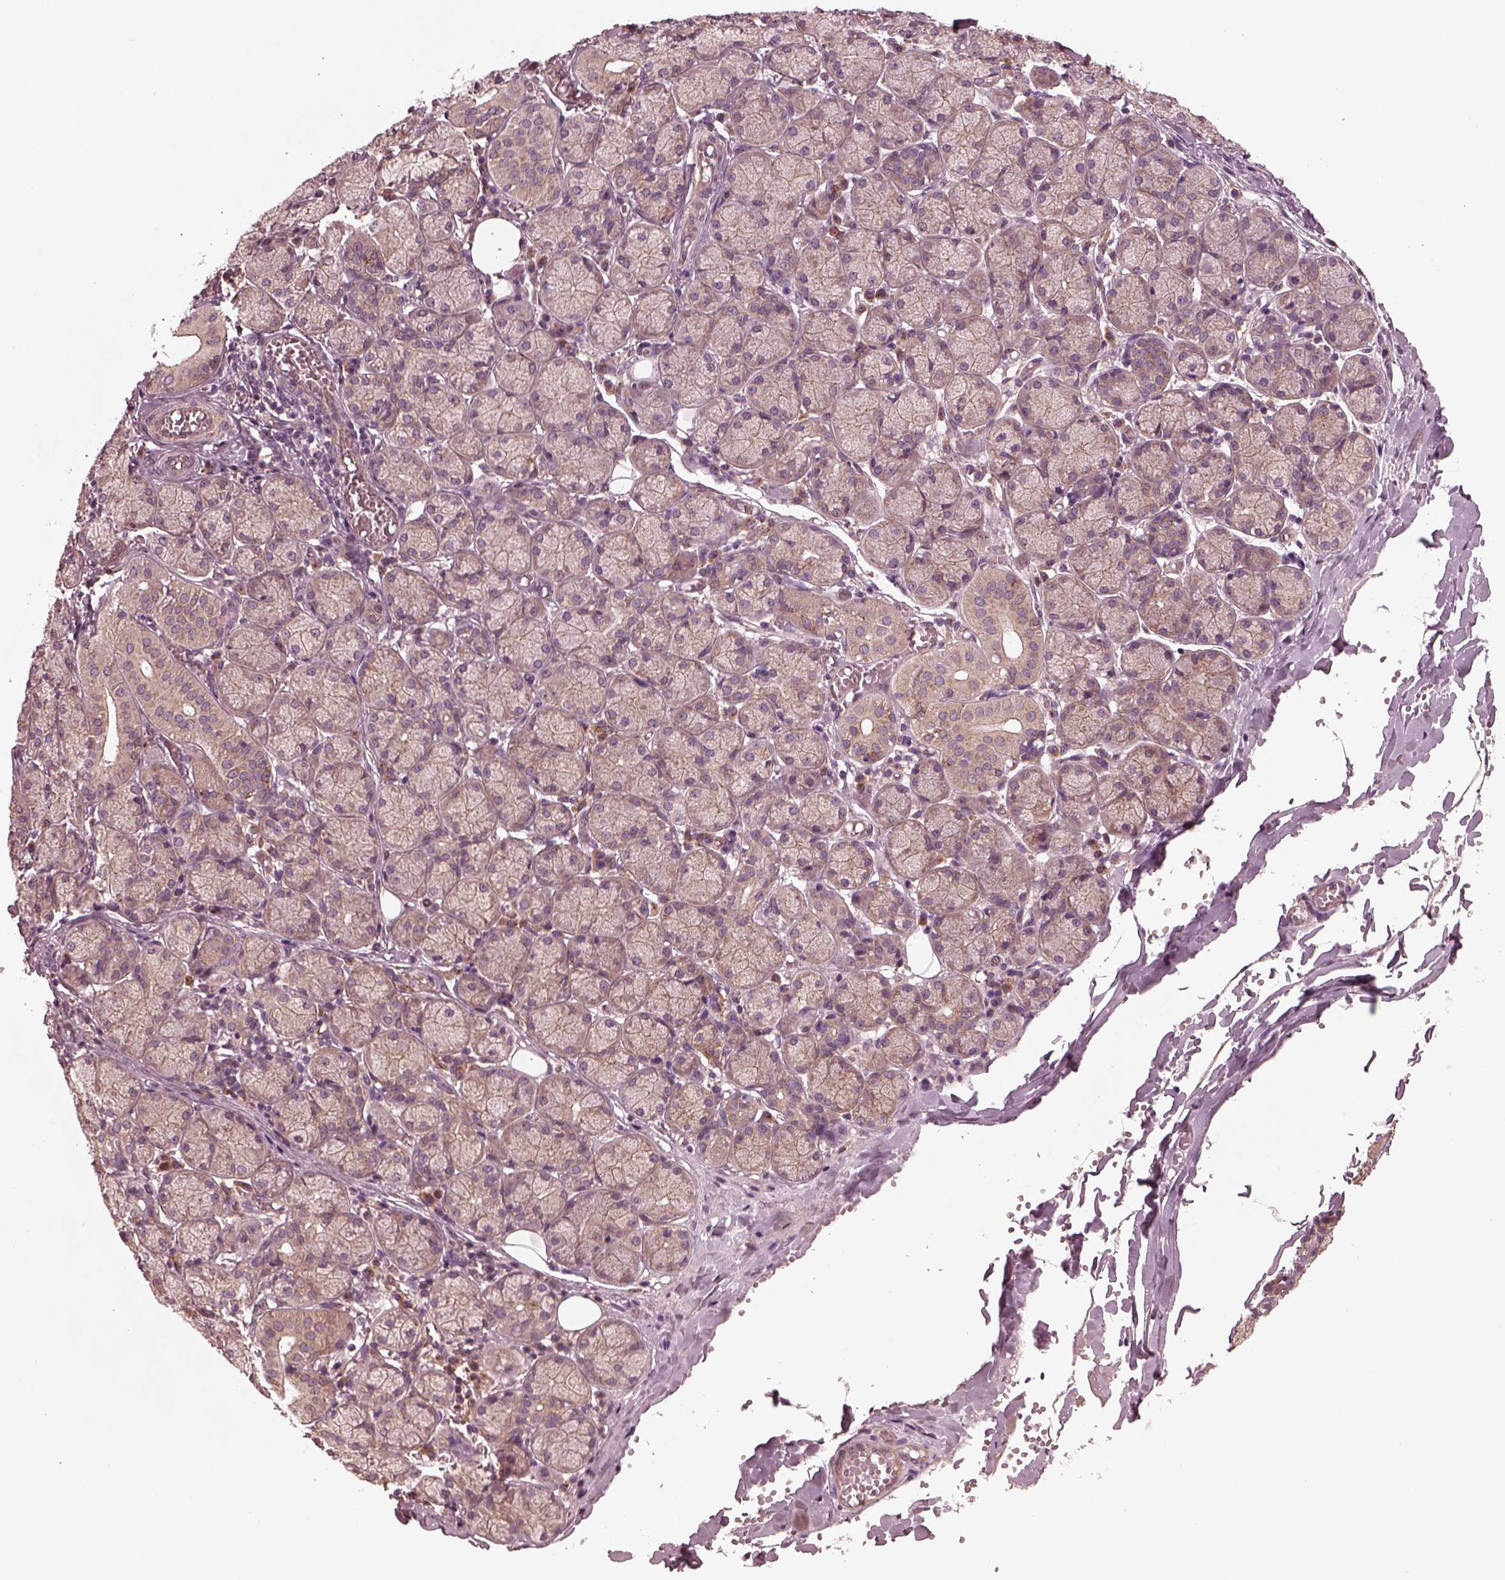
{"staining": {"intensity": "weak", "quantity": ">75%", "location": "cytoplasmic/membranous"}, "tissue": "salivary gland", "cell_type": "Glandular cells", "image_type": "normal", "snomed": [{"axis": "morphology", "description": "Normal tissue, NOS"}, {"axis": "topography", "description": "Salivary gland"}, {"axis": "topography", "description": "Peripheral nerve tissue"}], "caption": "Immunohistochemistry (IHC) staining of normal salivary gland, which shows low levels of weak cytoplasmic/membranous positivity in approximately >75% of glandular cells indicating weak cytoplasmic/membranous protein positivity. The staining was performed using DAB (3,3'-diaminobenzidine) (brown) for protein detection and nuclei were counterstained in hematoxylin (blue).", "gene": "TUBG1", "patient": {"sex": "female", "age": 24}}